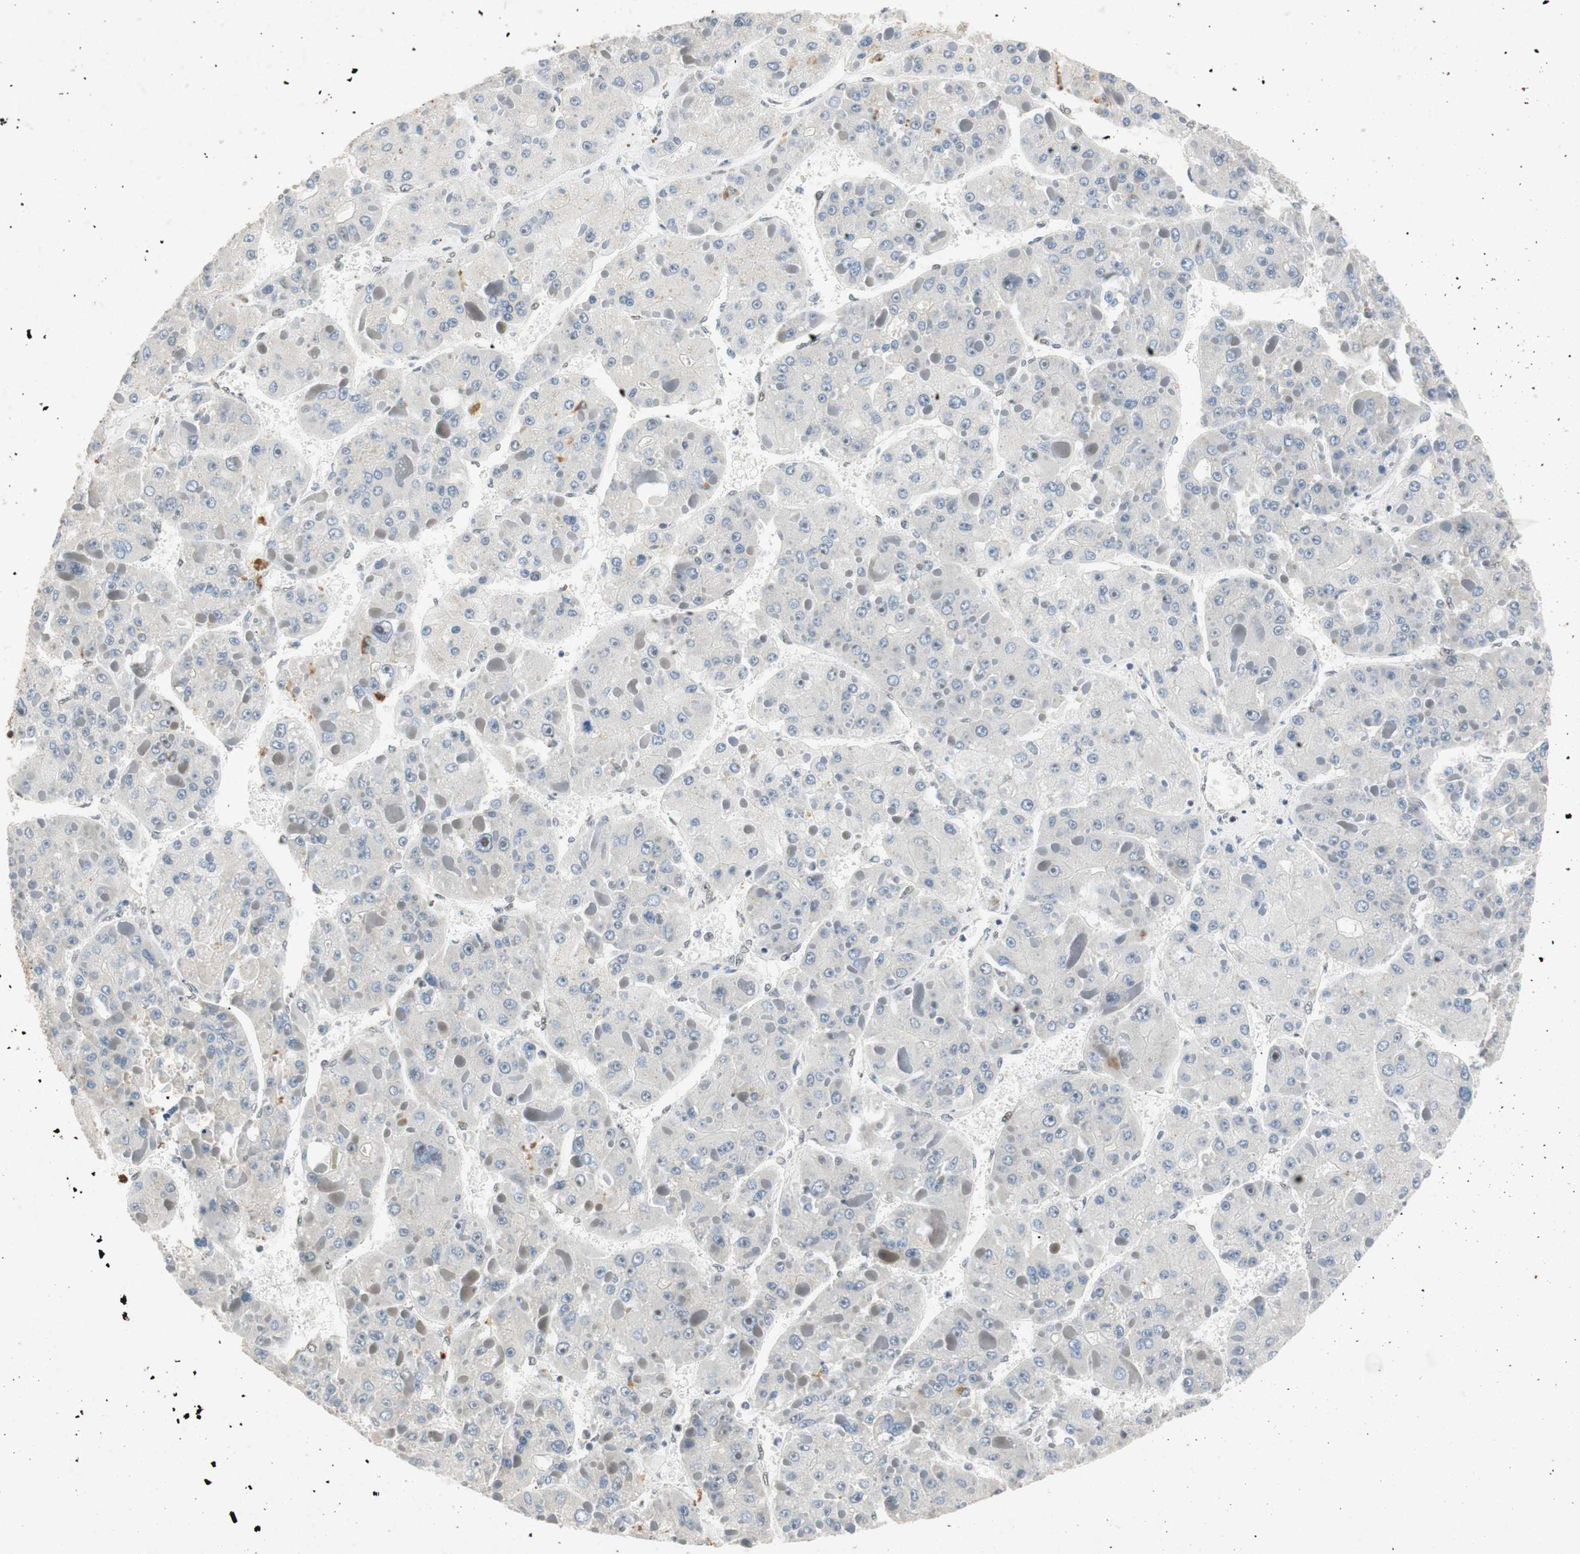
{"staining": {"intensity": "negative", "quantity": "none", "location": "none"}, "tissue": "liver cancer", "cell_type": "Tumor cells", "image_type": "cancer", "snomed": [{"axis": "morphology", "description": "Carcinoma, Hepatocellular, NOS"}, {"axis": "topography", "description": "Liver"}], "caption": "DAB immunohistochemical staining of liver hepatocellular carcinoma demonstrates no significant expression in tumor cells.", "gene": "NCBP3", "patient": {"sex": "female", "age": 73}}